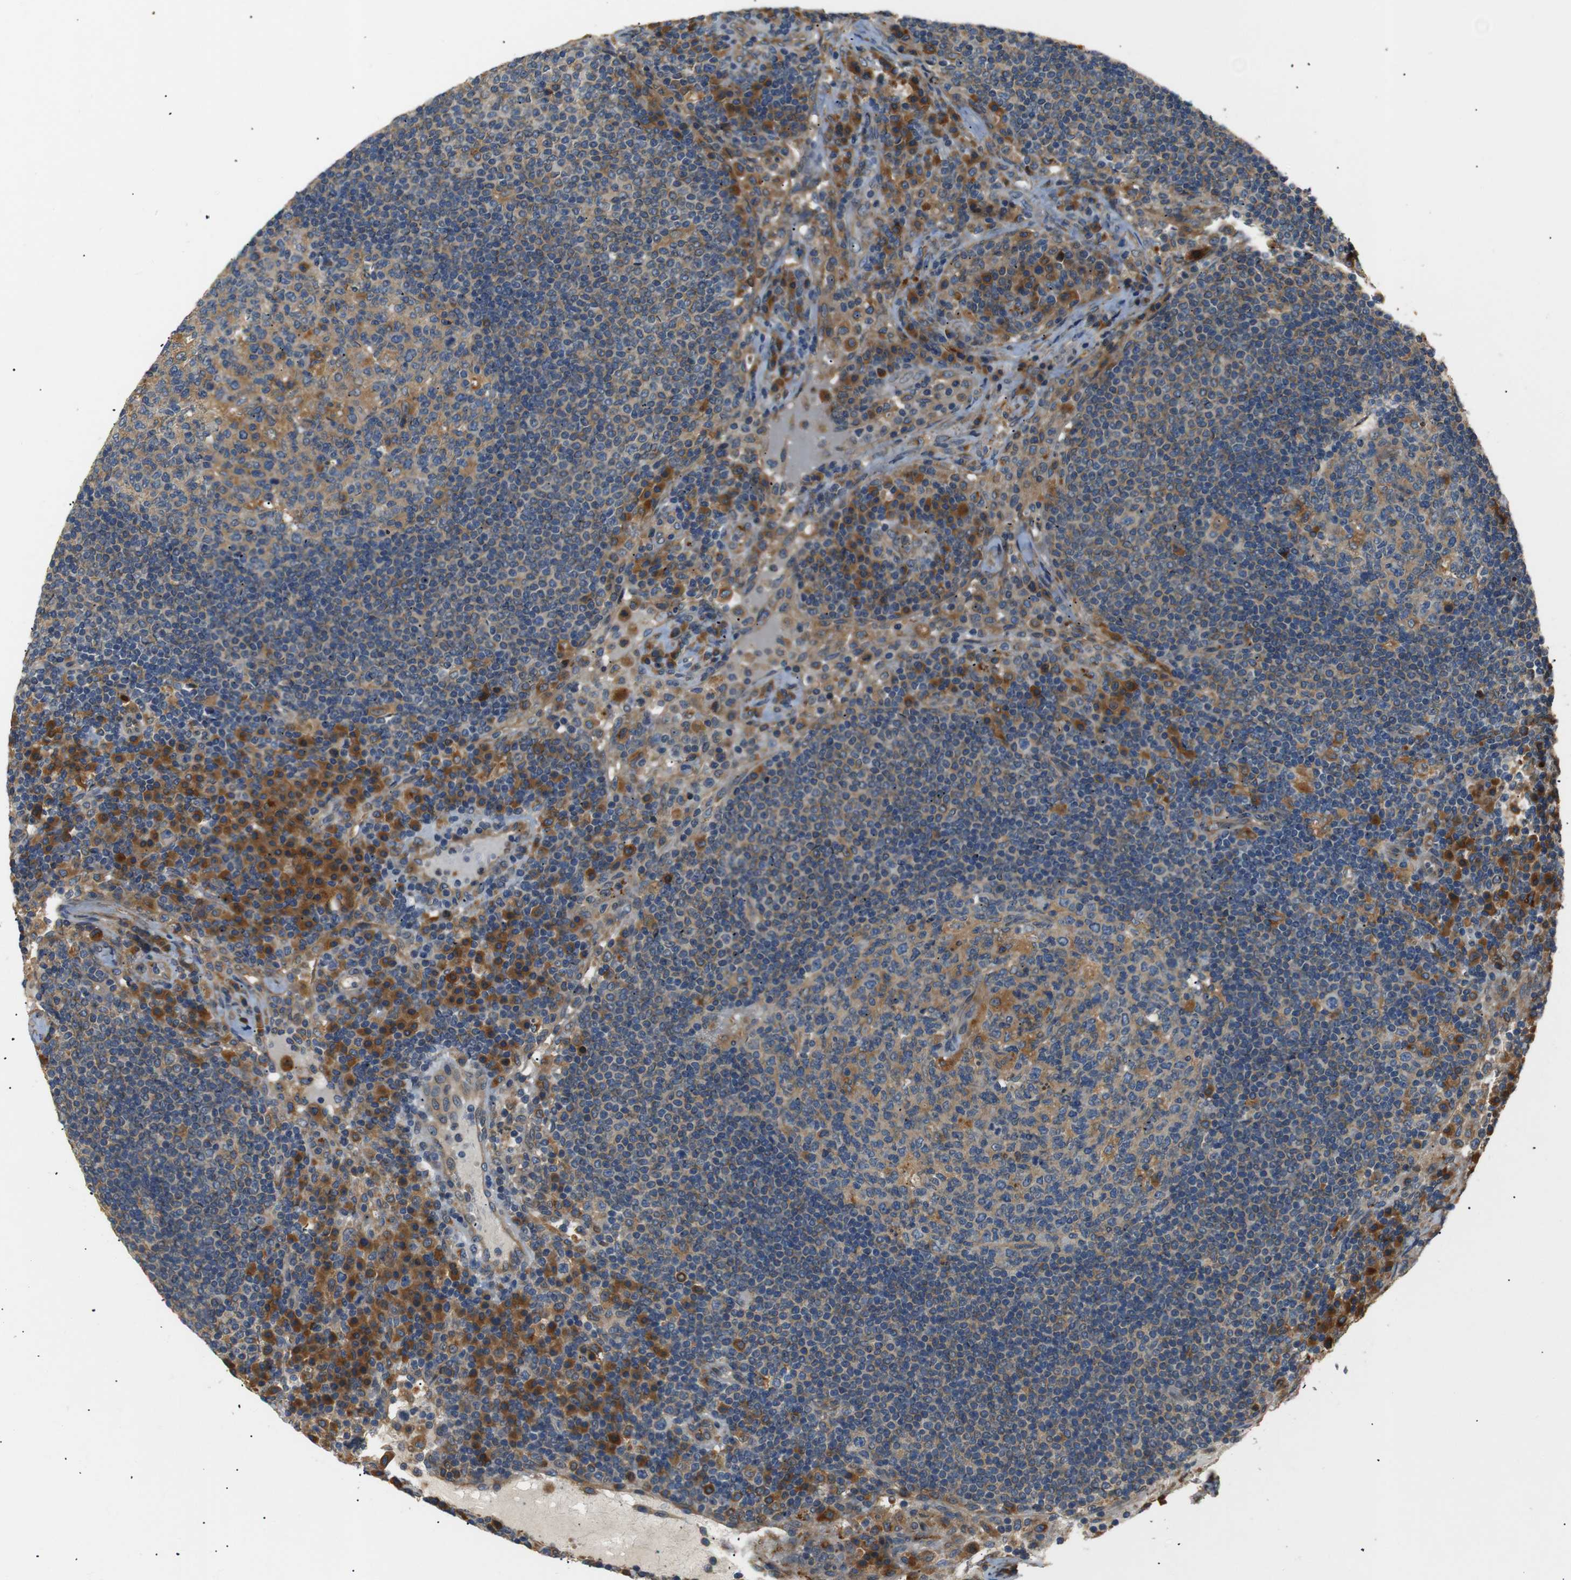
{"staining": {"intensity": "moderate", "quantity": "25%-75%", "location": "cytoplasmic/membranous"}, "tissue": "lymph node", "cell_type": "Germinal center cells", "image_type": "normal", "snomed": [{"axis": "morphology", "description": "Normal tissue, NOS"}, {"axis": "topography", "description": "Lymph node"}], "caption": "Normal lymph node exhibits moderate cytoplasmic/membranous positivity in about 25%-75% of germinal center cells The protein of interest is stained brown, and the nuclei are stained in blue (DAB (3,3'-diaminobenzidine) IHC with brightfield microscopy, high magnification)..", "gene": "TMED2", "patient": {"sex": "female", "age": 53}}